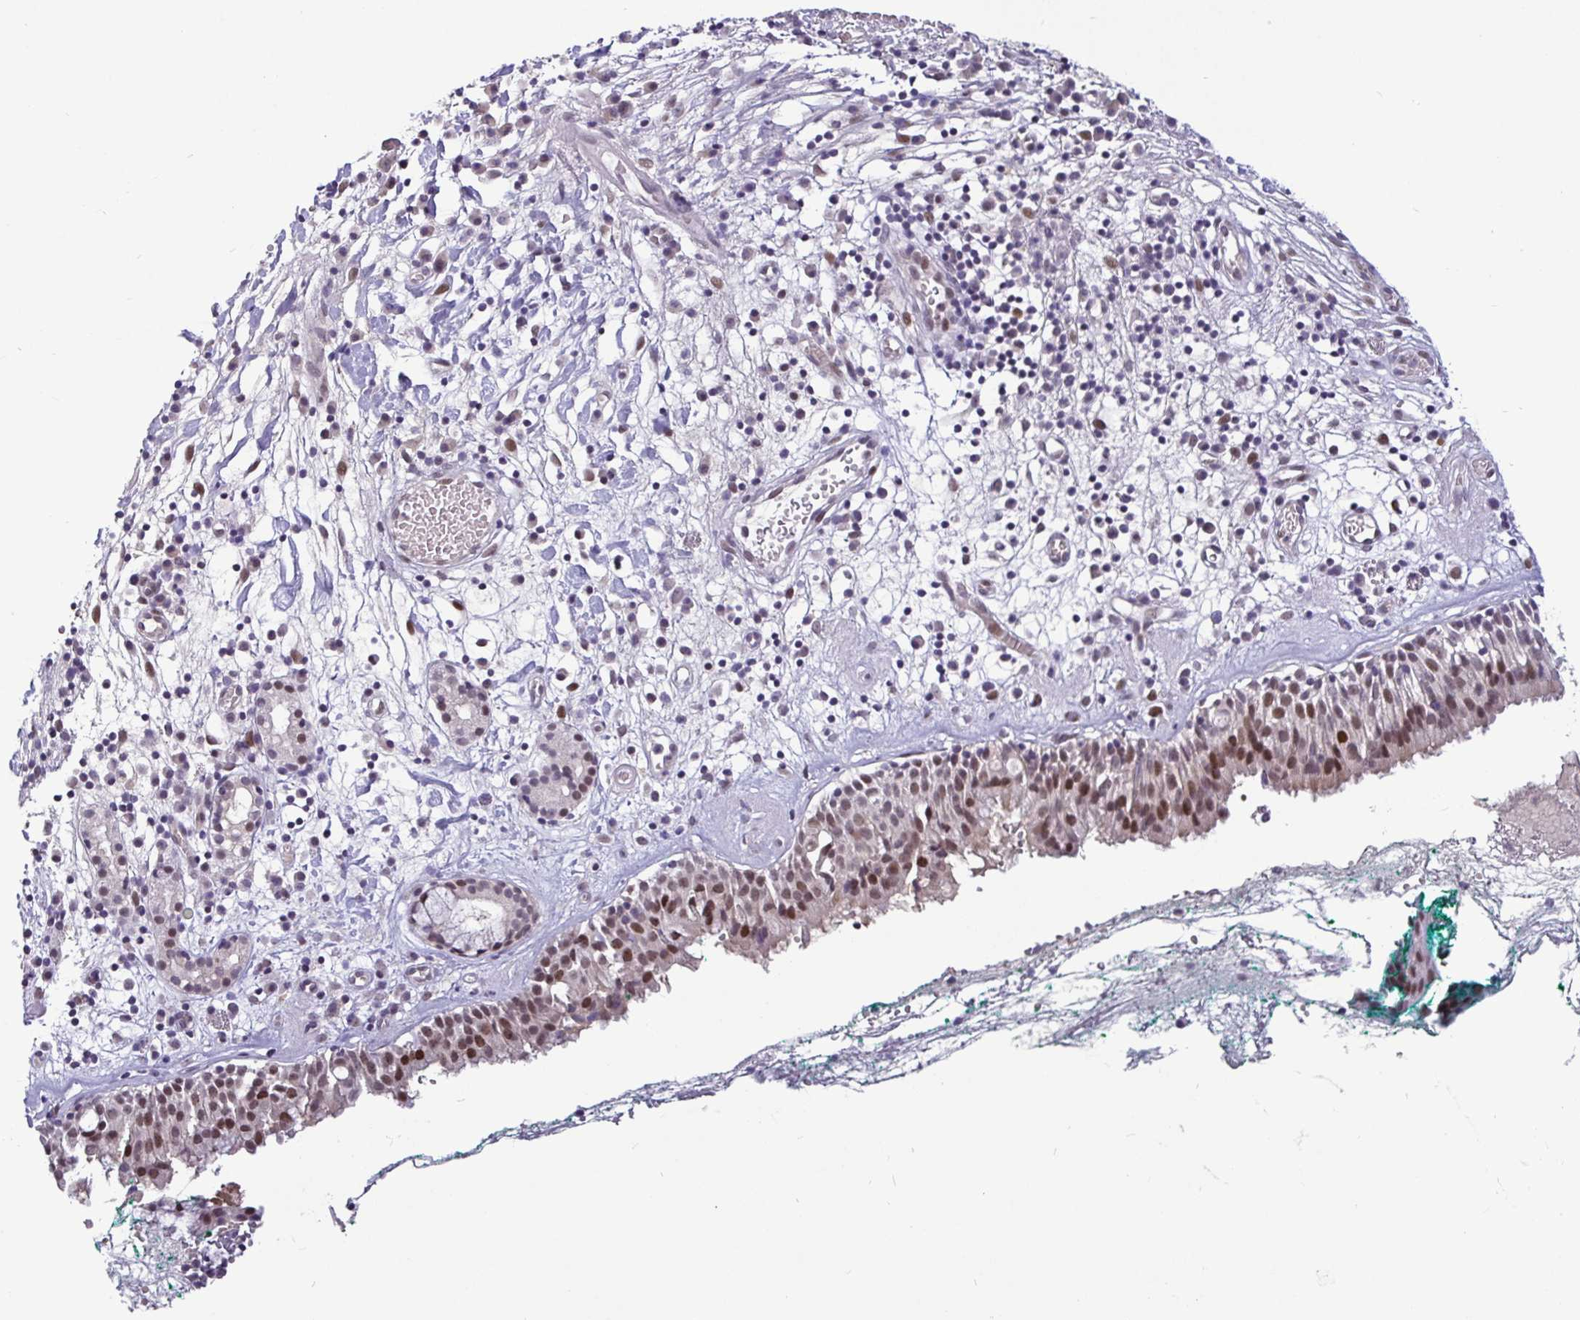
{"staining": {"intensity": "moderate", "quantity": "25%-75%", "location": "nuclear"}, "tissue": "nasopharynx", "cell_type": "Respiratory epithelial cells", "image_type": "normal", "snomed": [{"axis": "morphology", "description": "Normal tissue, NOS"}, {"axis": "morphology", "description": "Basal cell carcinoma"}, {"axis": "topography", "description": "Cartilage tissue"}, {"axis": "topography", "description": "Nasopharynx"}, {"axis": "topography", "description": "Oral tissue"}], "caption": "An immunohistochemistry (IHC) histopathology image of unremarkable tissue is shown. Protein staining in brown shows moderate nuclear positivity in nasopharynx within respiratory epithelial cells.", "gene": "NUP188", "patient": {"sex": "female", "age": 77}}